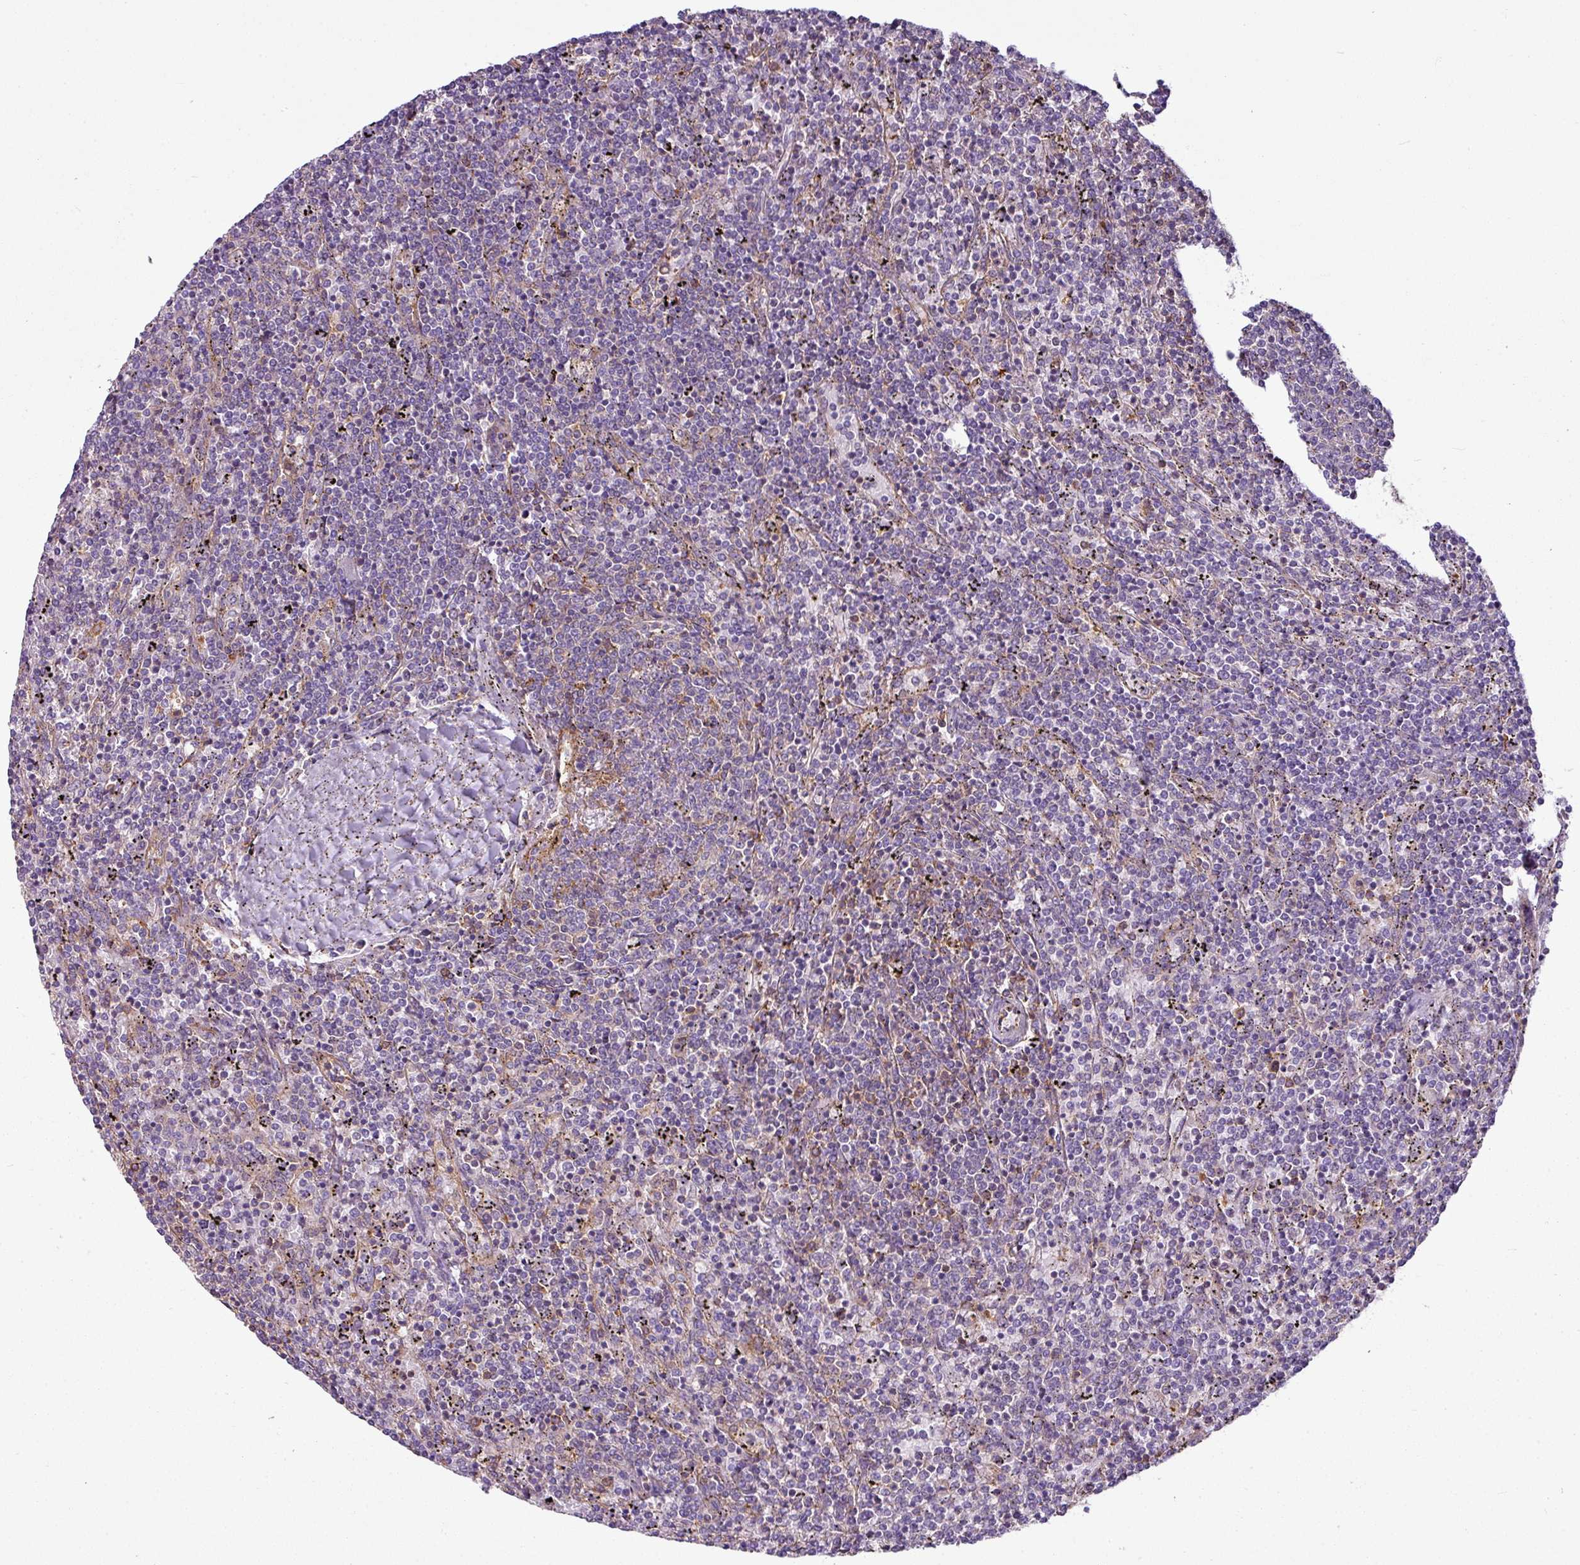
{"staining": {"intensity": "moderate", "quantity": "<25%", "location": "cytoplasmic/membranous"}, "tissue": "lymphoma", "cell_type": "Tumor cells", "image_type": "cancer", "snomed": [{"axis": "morphology", "description": "Malignant lymphoma, non-Hodgkin's type, Low grade"}, {"axis": "topography", "description": "Spleen"}], "caption": "Moderate cytoplasmic/membranous protein positivity is identified in approximately <25% of tumor cells in malignant lymphoma, non-Hodgkin's type (low-grade).", "gene": "XNDC1N", "patient": {"sex": "female", "age": 50}}